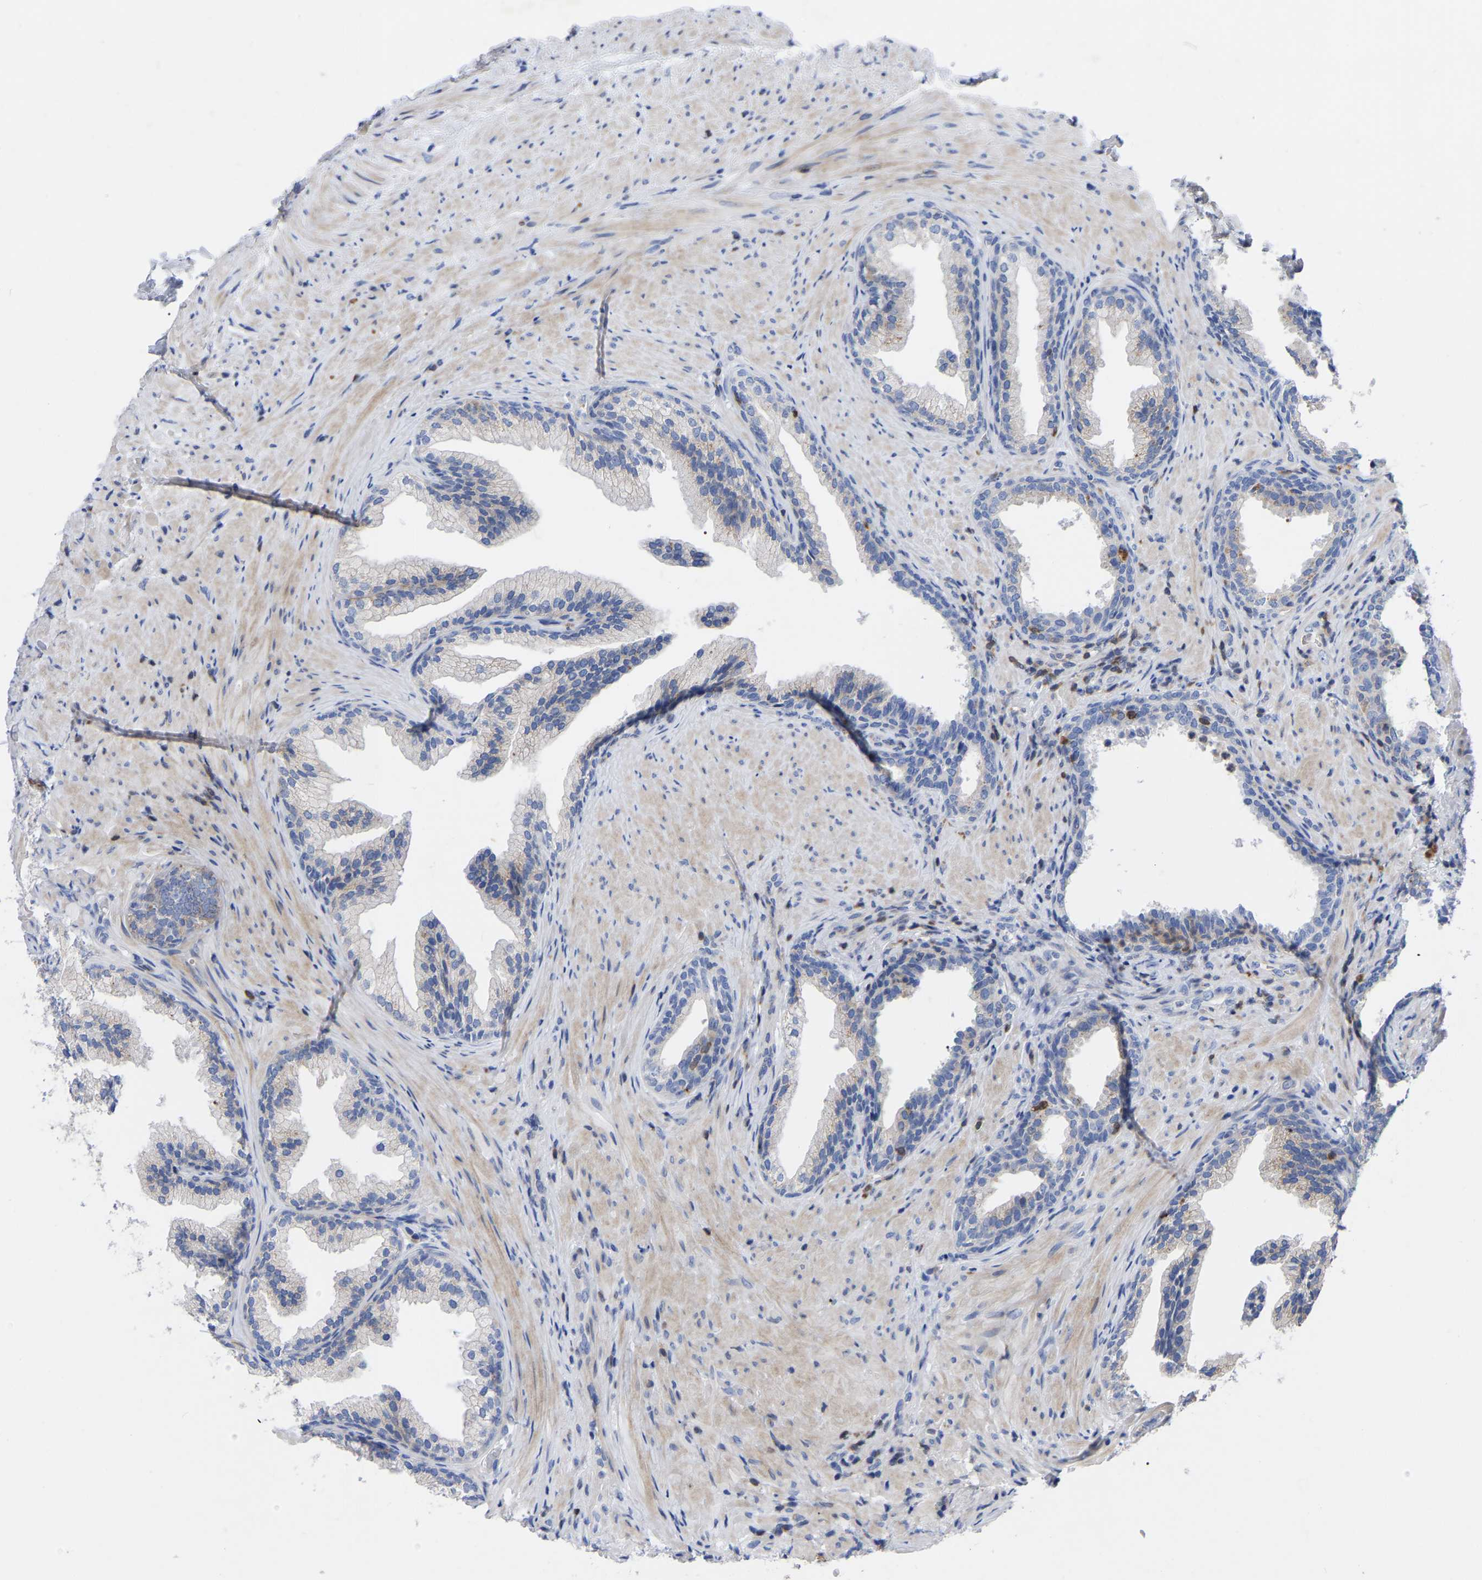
{"staining": {"intensity": "negative", "quantity": "none", "location": "none"}, "tissue": "prostate", "cell_type": "Glandular cells", "image_type": "normal", "snomed": [{"axis": "morphology", "description": "Normal tissue, NOS"}, {"axis": "topography", "description": "Prostate"}], "caption": "Image shows no protein expression in glandular cells of normal prostate. (IHC, brightfield microscopy, high magnification).", "gene": "PTPN7", "patient": {"sex": "male", "age": 76}}